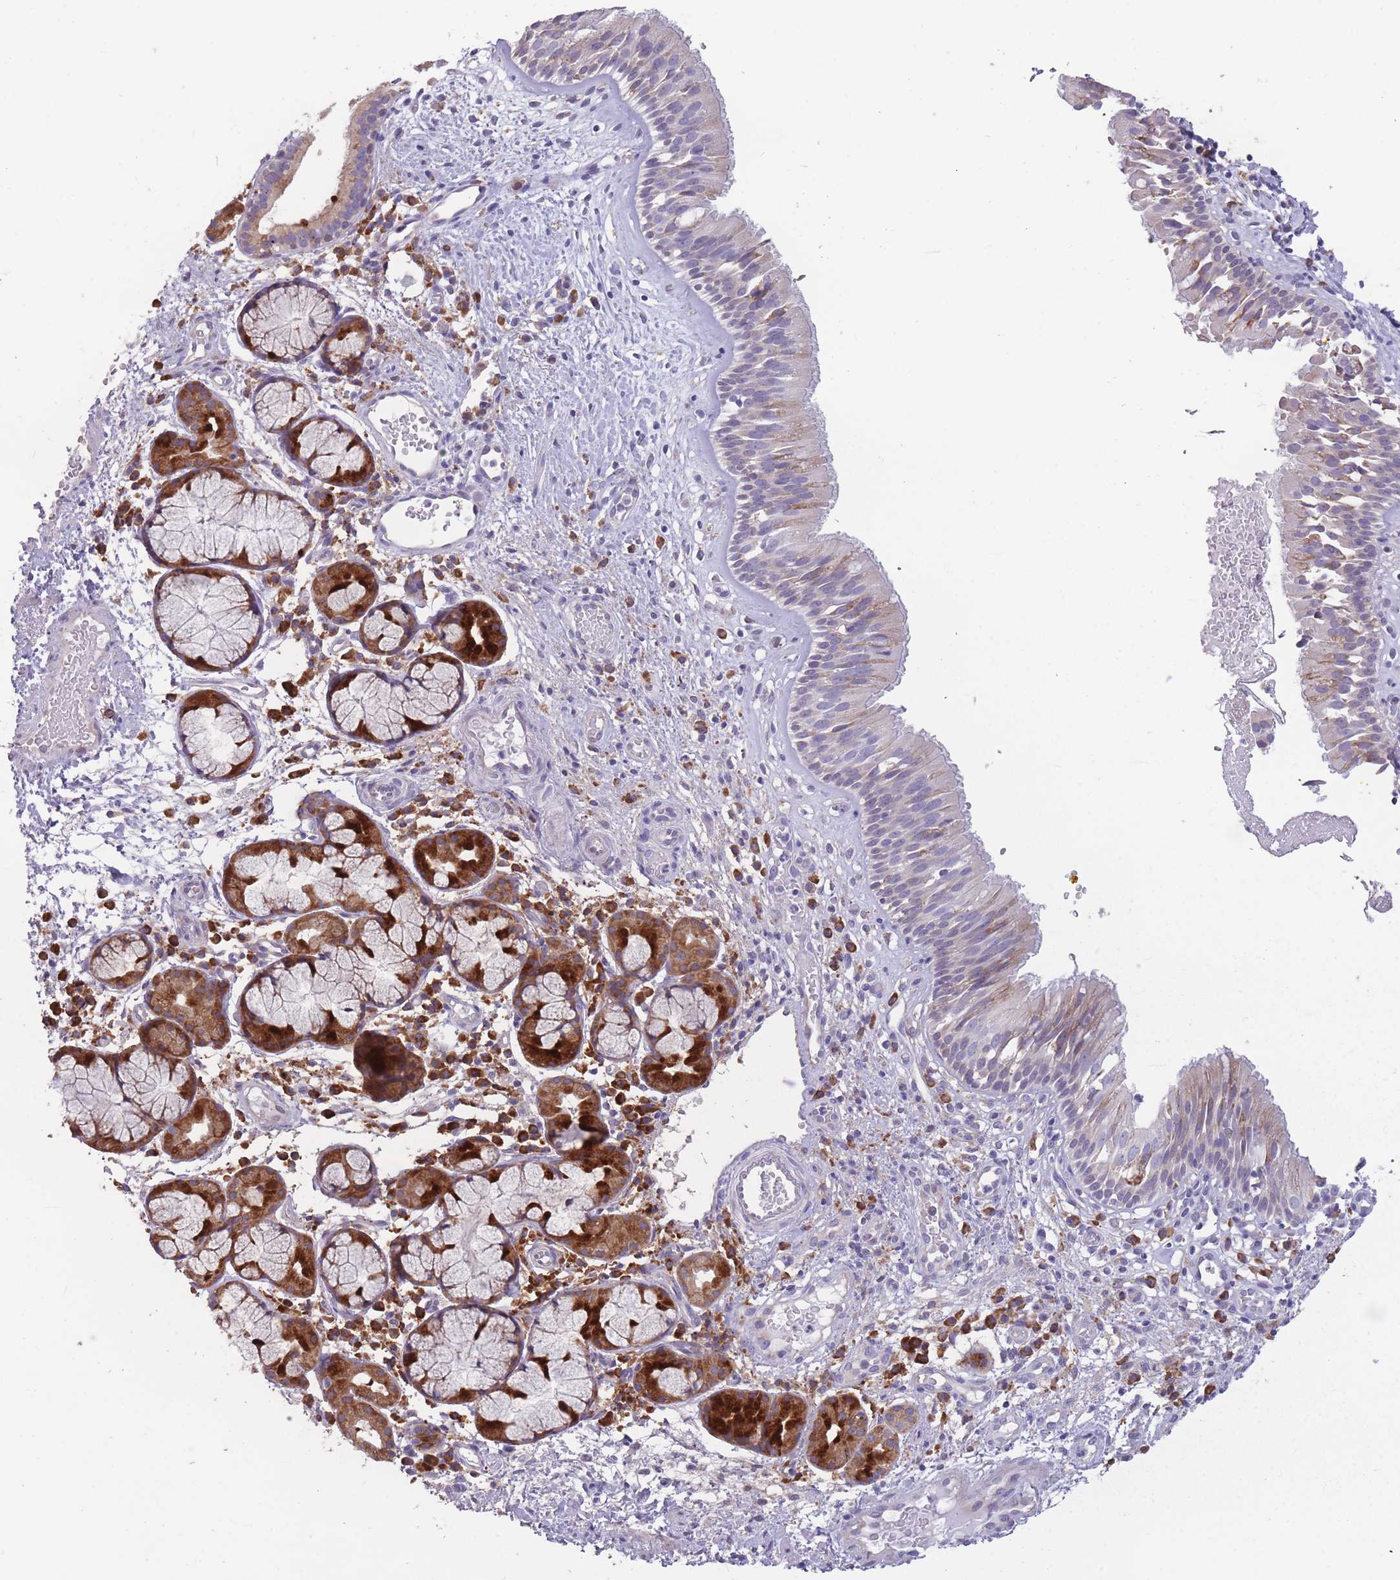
{"staining": {"intensity": "moderate", "quantity": "<25%", "location": "cytoplasmic/membranous"}, "tissue": "nasopharynx", "cell_type": "Respiratory epithelial cells", "image_type": "normal", "snomed": [{"axis": "morphology", "description": "Normal tissue, NOS"}, {"axis": "topography", "description": "Nasopharynx"}], "caption": "Immunohistochemistry of normal nasopharynx exhibits low levels of moderate cytoplasmic/membranous positivity in about <25% of respiratory epithelial cells. The protein of interest is shown in brown color, while the nuclei are stained blue.", "gene": "TRAPPC5", "patient": {"sex": "male", "age": 65}}